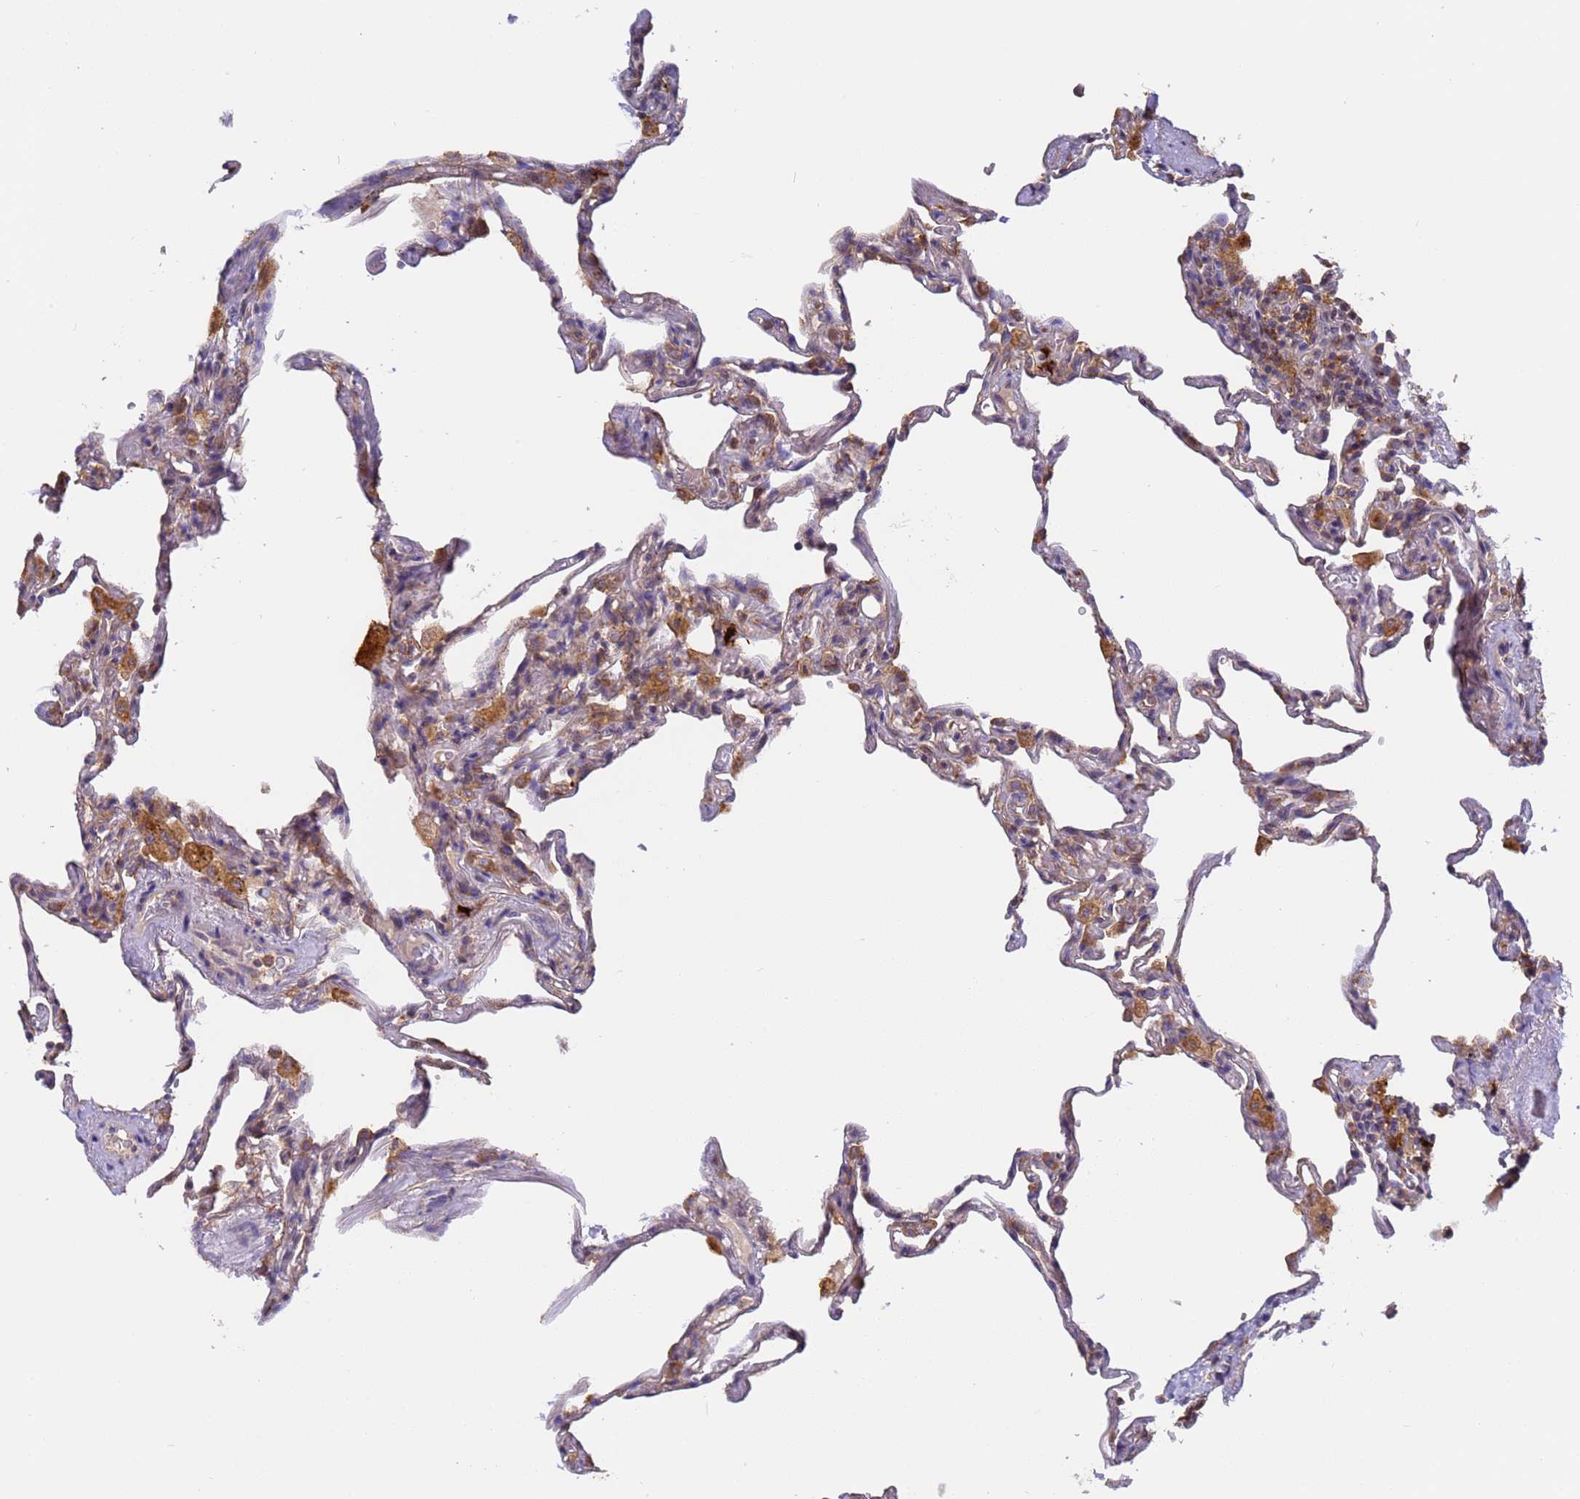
{"staining": {"intensity": "weak", "quantity": "<25%", "location": "cytoplasmic/membranous"}, "tissue": "lung", "cell_type": "Alveolar cells", "image_type": "normal", "snomed": [{"axis": "morphology", "description": "Normal tissue, NOS"}, {"axis": "topography", "description": "Lung"}], "caption": "Immunohistochemical staining of normal lung displays no significant positivity in alveolar cells. The staining is performed using DAB brown chromogen with nuclei counter-stained in using hematoxylin.", "gene": "M6PR", "patient": {"sex": "male", "age": 59}}